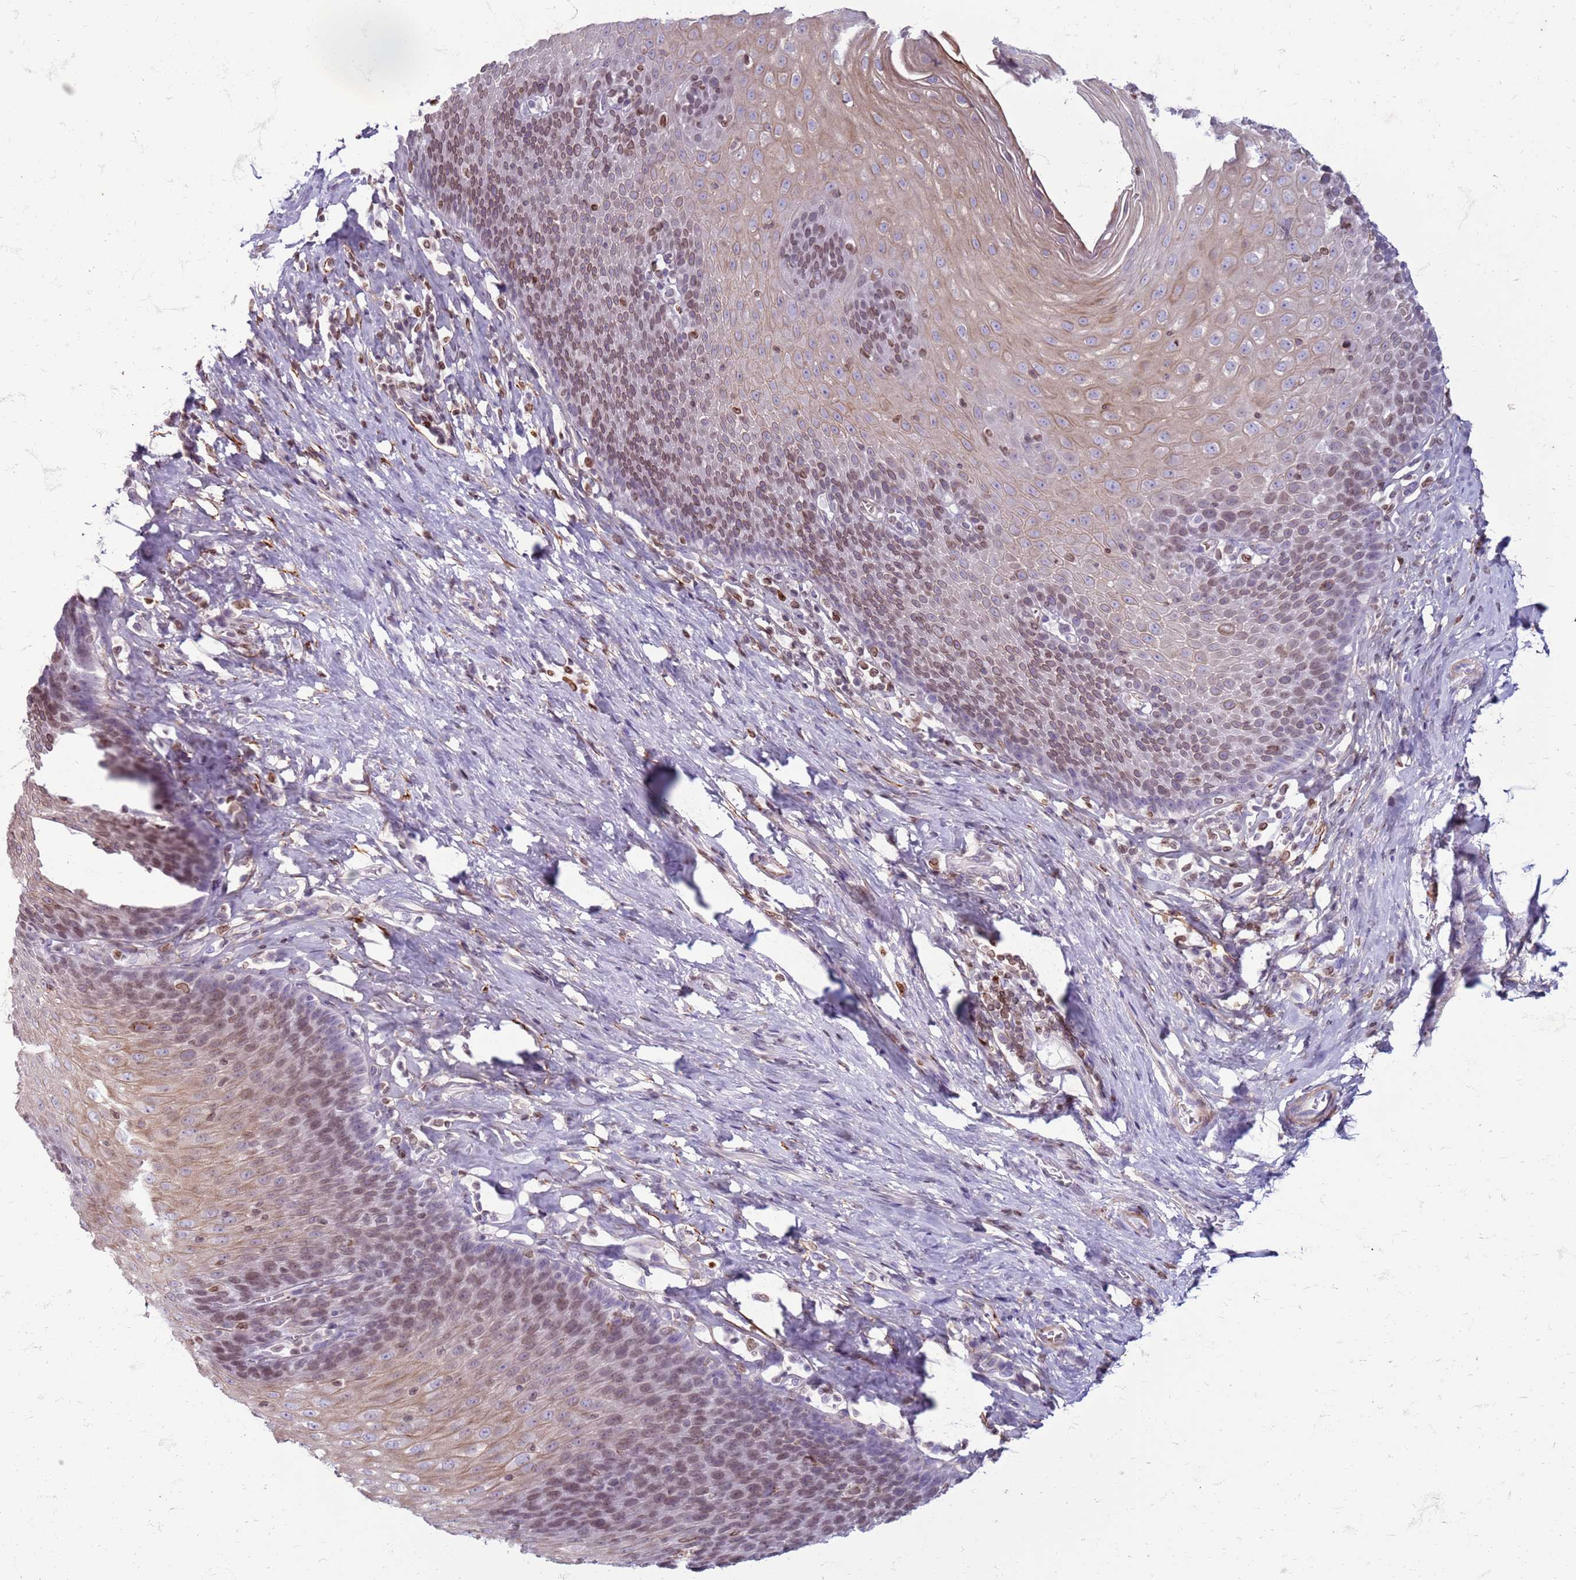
{"staining": {"intensity": "moderate", "quantity": "25%-75%", "location": "cytoplasmic/membranous,nuclear"}, "tissue": "esophagus", "cell_type": "Squamous epithelial cells", "image_type": "normal", "snomed": [{"axis": "morphology", "description": "Normal tissue, NOS"}, {"axis": "topography", "description": "Esophagus"}], "caption": "Immunohistochemistry (IHC) staining of benign esophagus, which reveals medium levels of moderate cytoplasmic/membranous,nuclear expression in about 25%-75% of squamous epithelial cells indicating moderate cytoplasmic/membranous,nuclear protein expression. The staining was performed using DAB (3,3'-diaminobenzidine) (brown) for protein detection and nuclei were counterstained in hematoxylin (blue).", "gene": "METTL25B", "patient": {"sex": "female", "age": 61}}